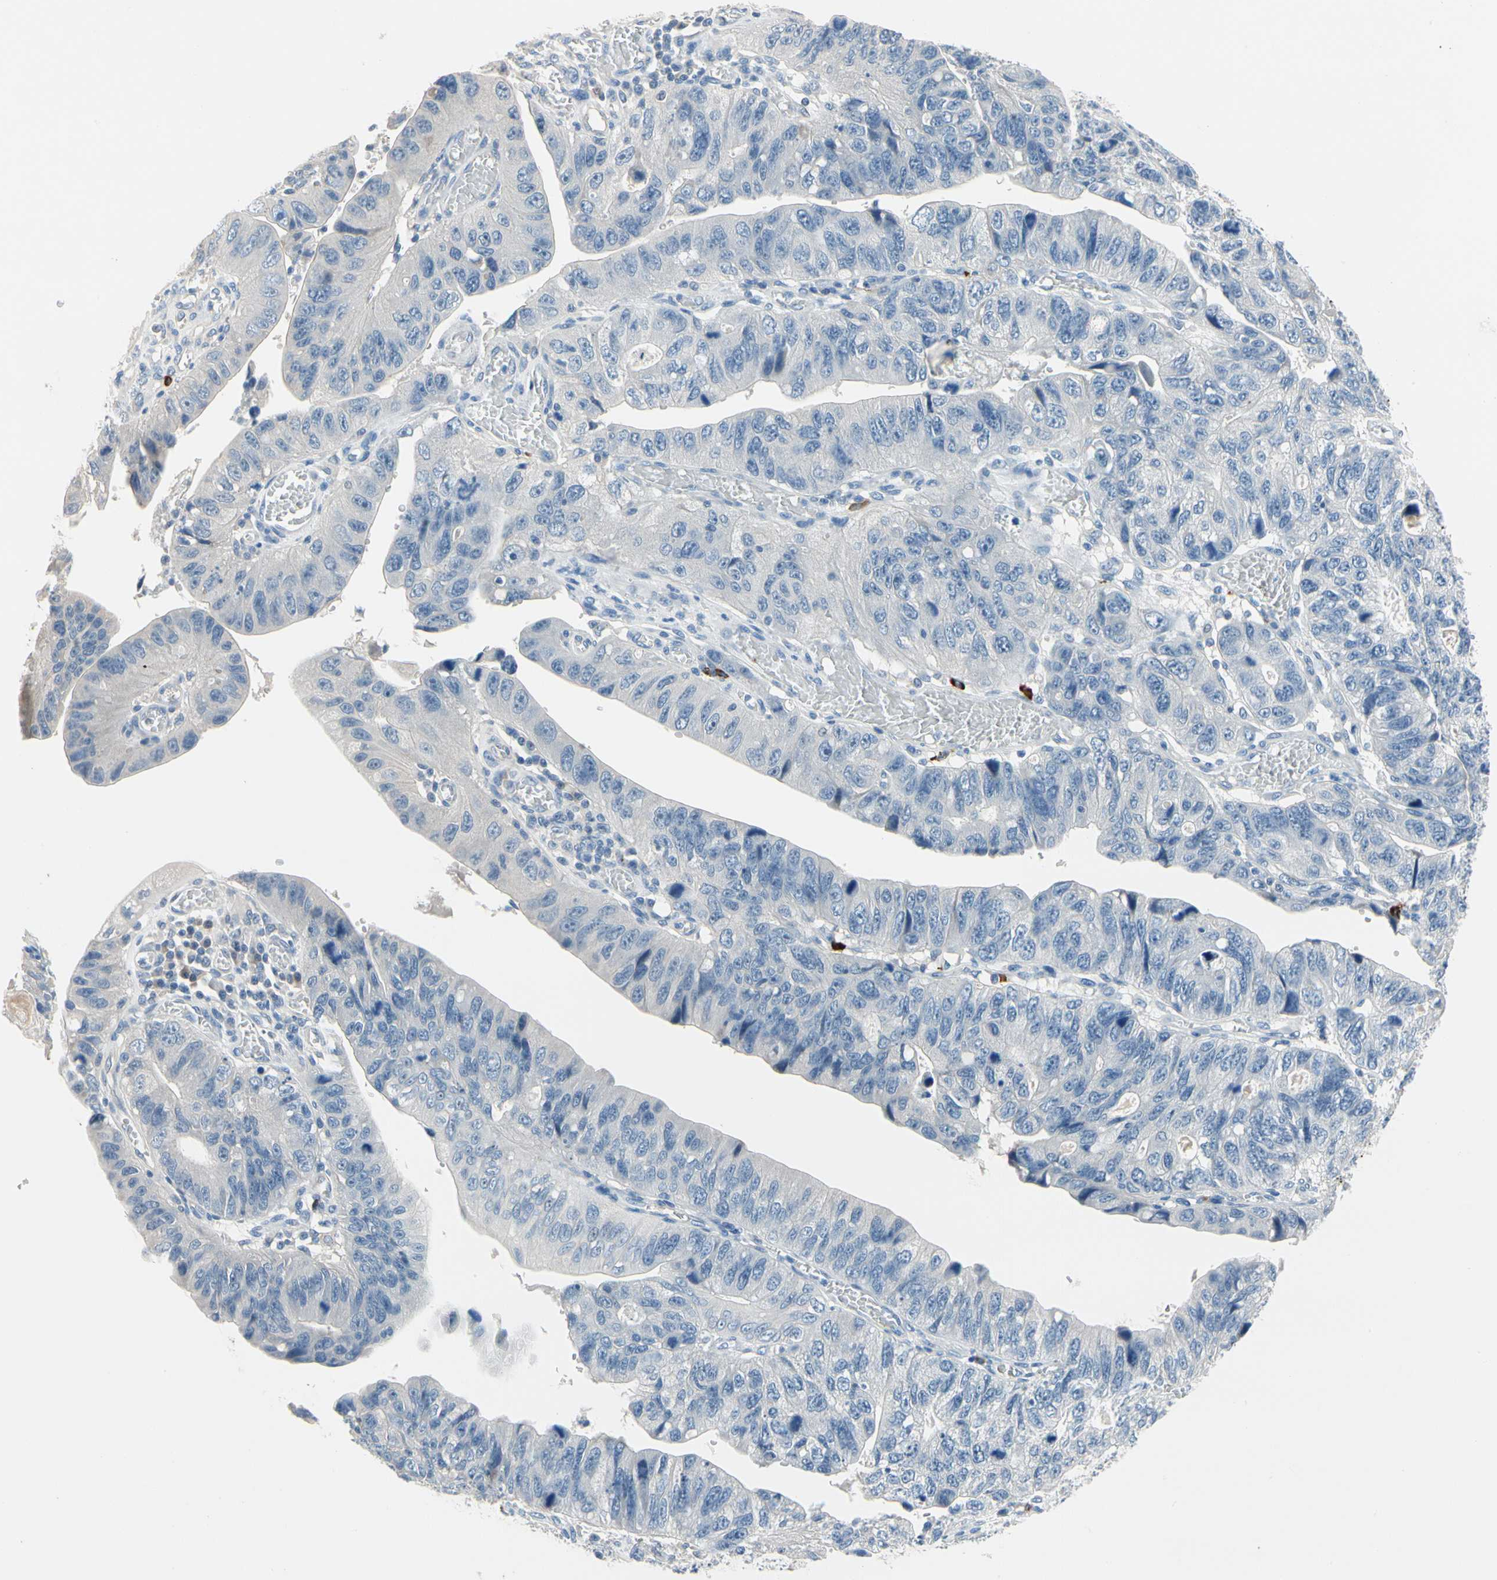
{"staining": {"intensity": "negative", "quantity": "none", "location": "none"}, "tissue": "stomach cancer", "cell_type": "Tumor cells", "image_type": "cancer", "snomed": [{"axis": "morphology", "description": "Adenocarcinoma, NOS"}, {"axis": "topography", "description": "Stomach"}], "caption": "Tumor cells are negative for brown protein staining in stomach cancer (adenocarcinoma).", "gene": "CPA3", "patient": {"sex": "male", "age": 59}}